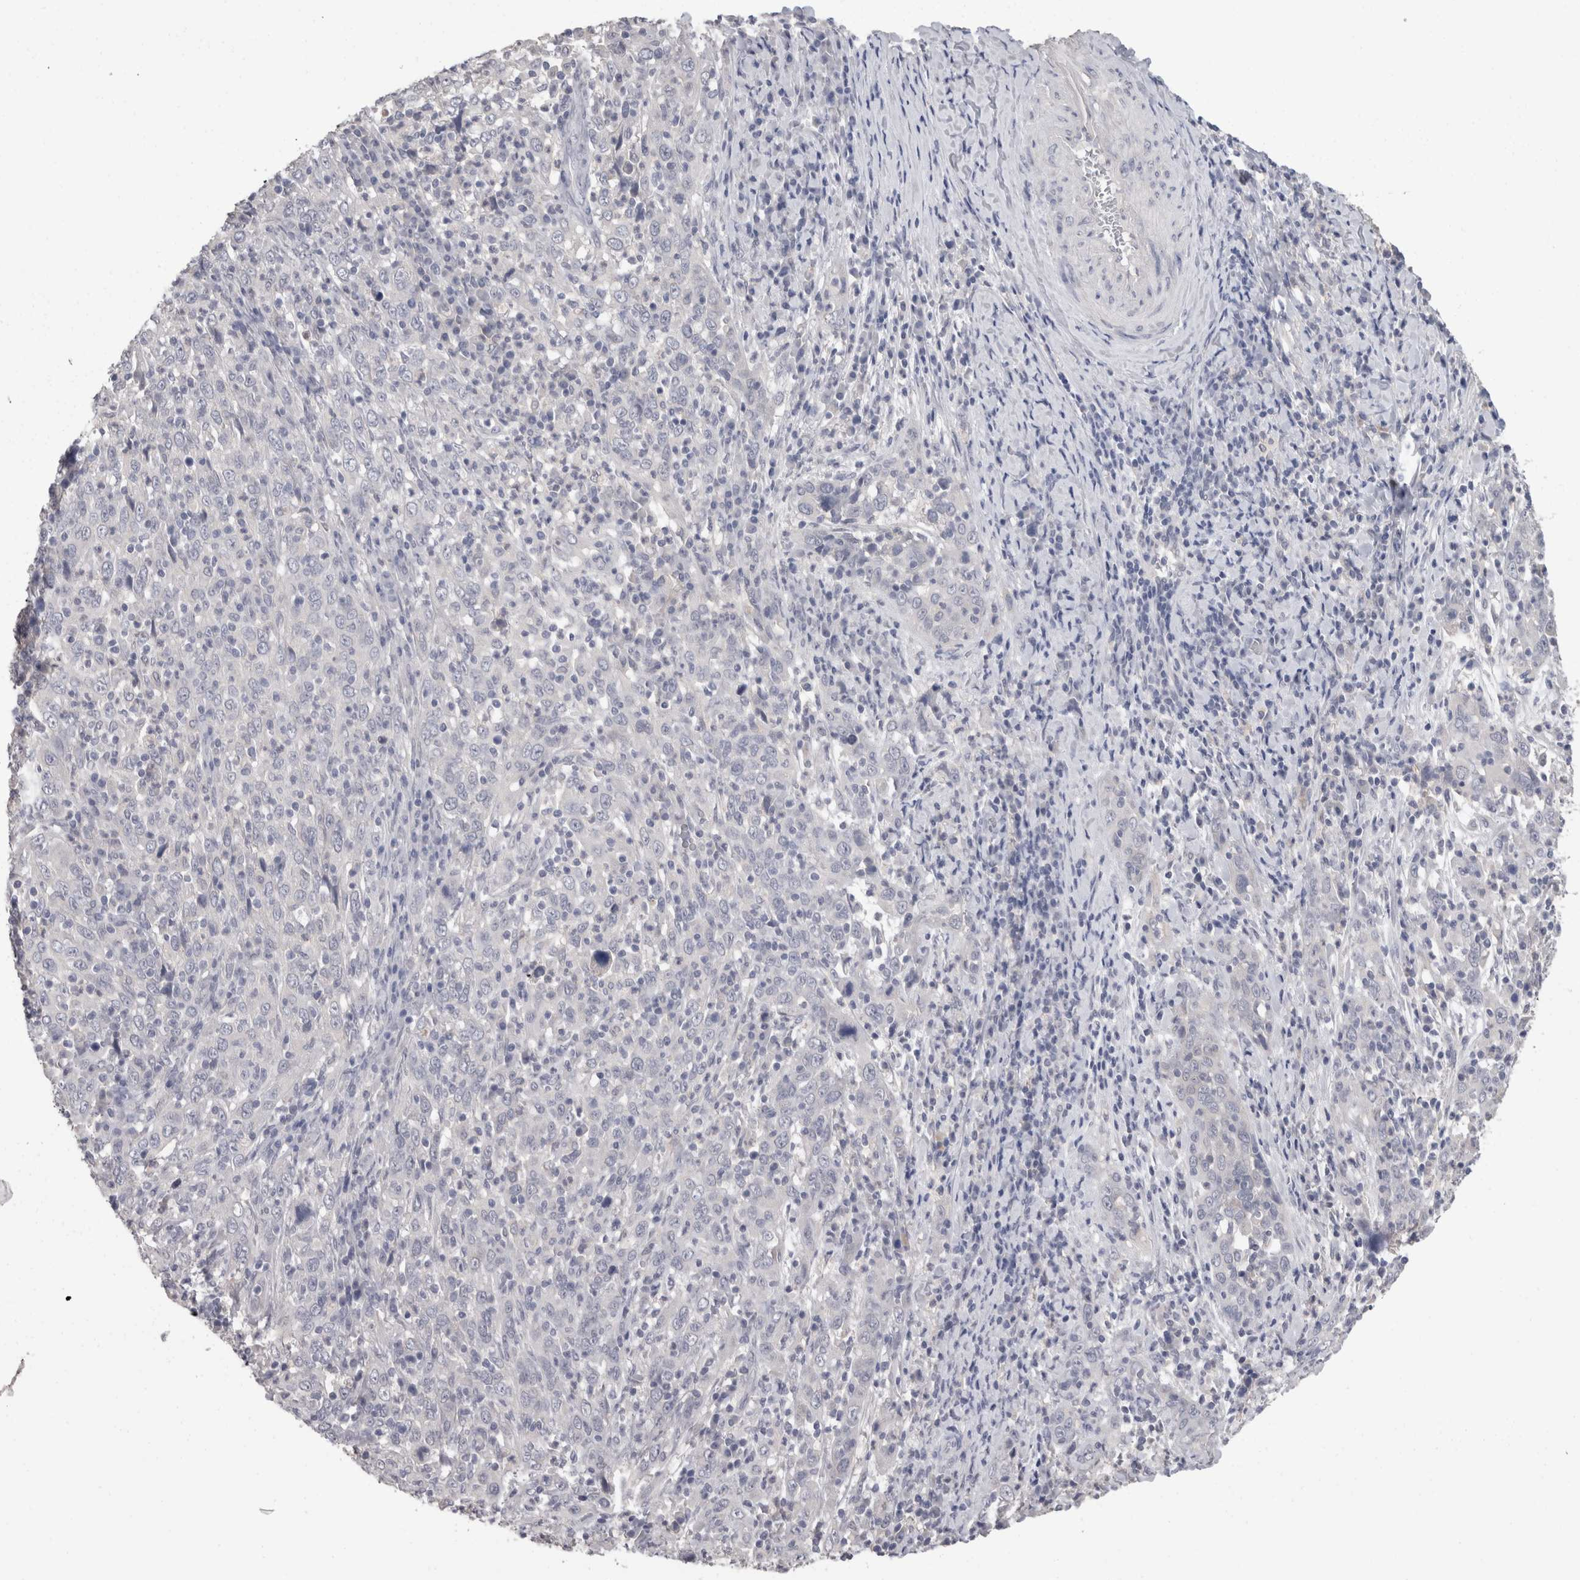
{"staining": {"intensity": "negative", "quantity": "none", "location": "none"}, "tissue": "cervical cancer", "cell_type": "Tumor cells", "image_type": "cancer", "snomed": [{"axis": "morphology", "description": "Squamous cell carcinoma, NOS"}, {"axis": "topography", "description": "Cervix"}], "caption": "Photomicrograph shows no significant protein positivity in tumor cells of cervical cancer (squamous cell carcinoma).", "gene": "FHOD3", "patient": {"sex": "female", "age": 46}}